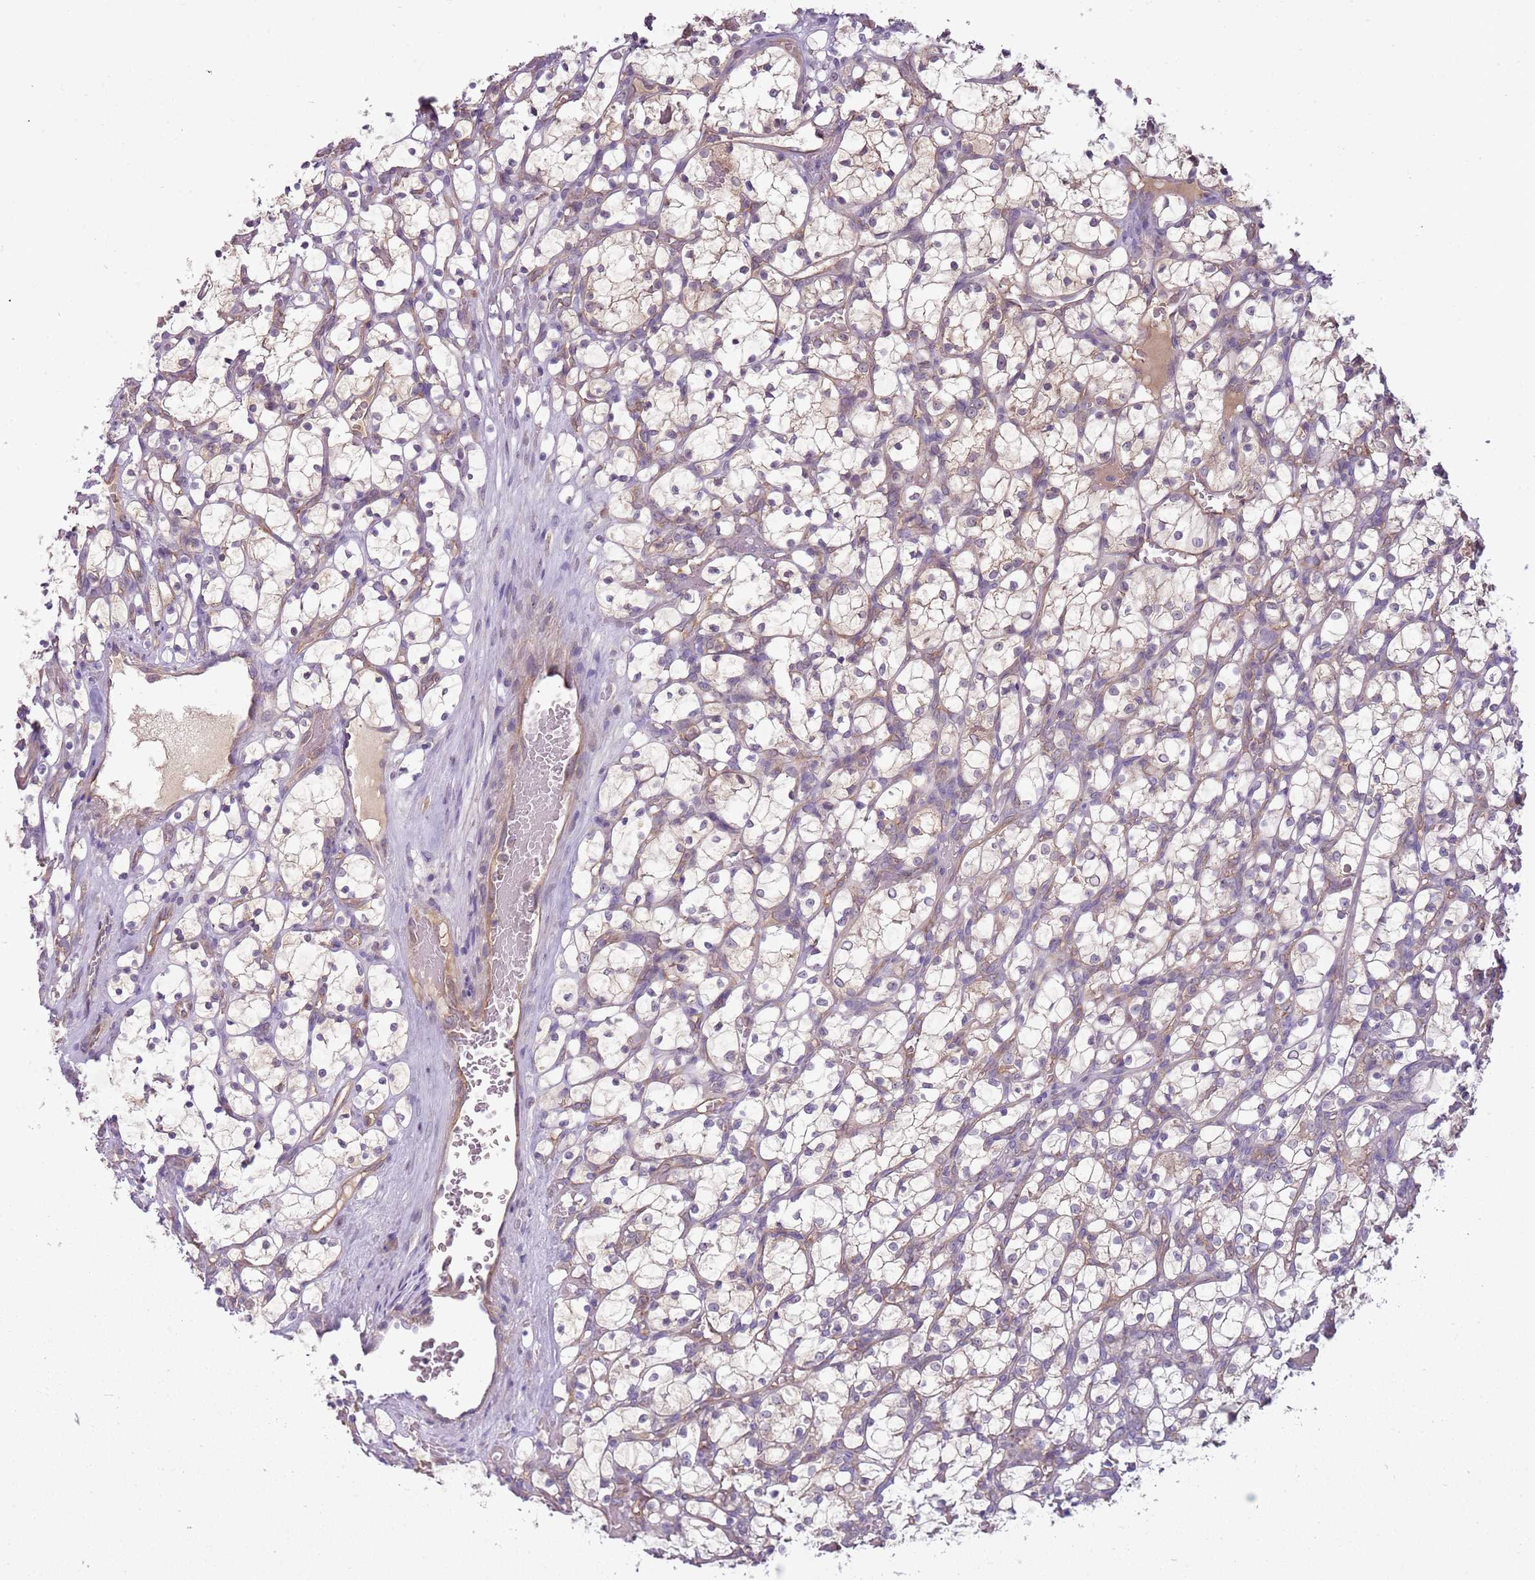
{"staining": {"intensity": "weak", "quantity": "<25%", "location": "cytoplasmic/membranous"}, "tissue": "renal cancer", "cell_type": "Tumor cells", "image_type": "cancer", "snomed": [{"axis": "morphology", "description": "Adenocarcinoma, NOS"}, {"axis": "topography", "description": "Kidney"}], "caption": "The immunohistochemistry (IHC) photomicrograph has no significant positivity in tumor cells of adenocarcinoma (renal) tissue.", "gene": "SKOR2", "patient": {"sex": "female", "age": 69}}